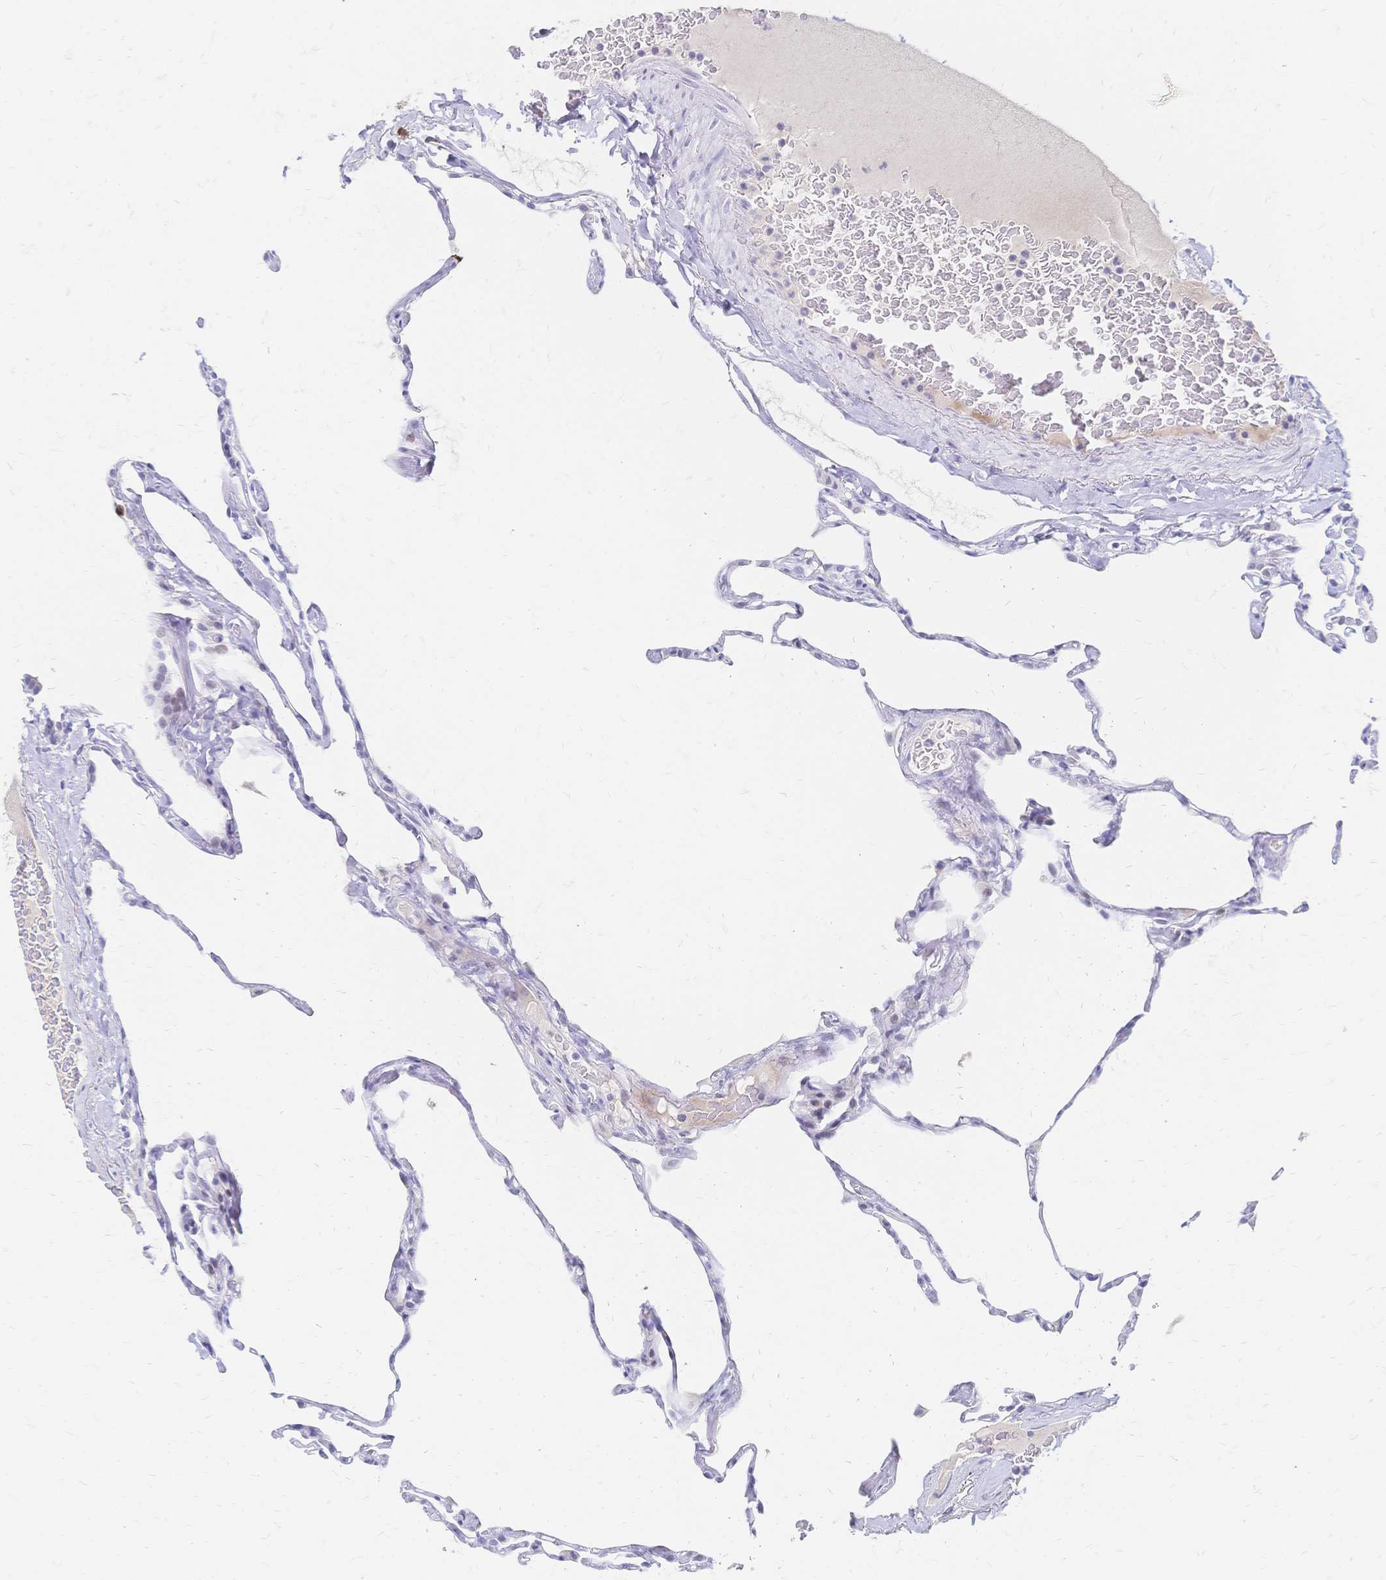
{"staining": {"intensity": "negative", "quantity": "none", "location": "none"}, "tissue": "lung", "cell_type": "Alveolar cells", "image_type": "normal", "snomed": [{"axis": "morphology", "description": "Normal tissue, NOS"}, {"axis": "topography", "description": "Lung"}], "caption": "Micrograph shows no significant protein positivity in alveolar cells of normal lung.", "gene": "PSORS1C2", "patient": {"sex": "male", "age": 65}}